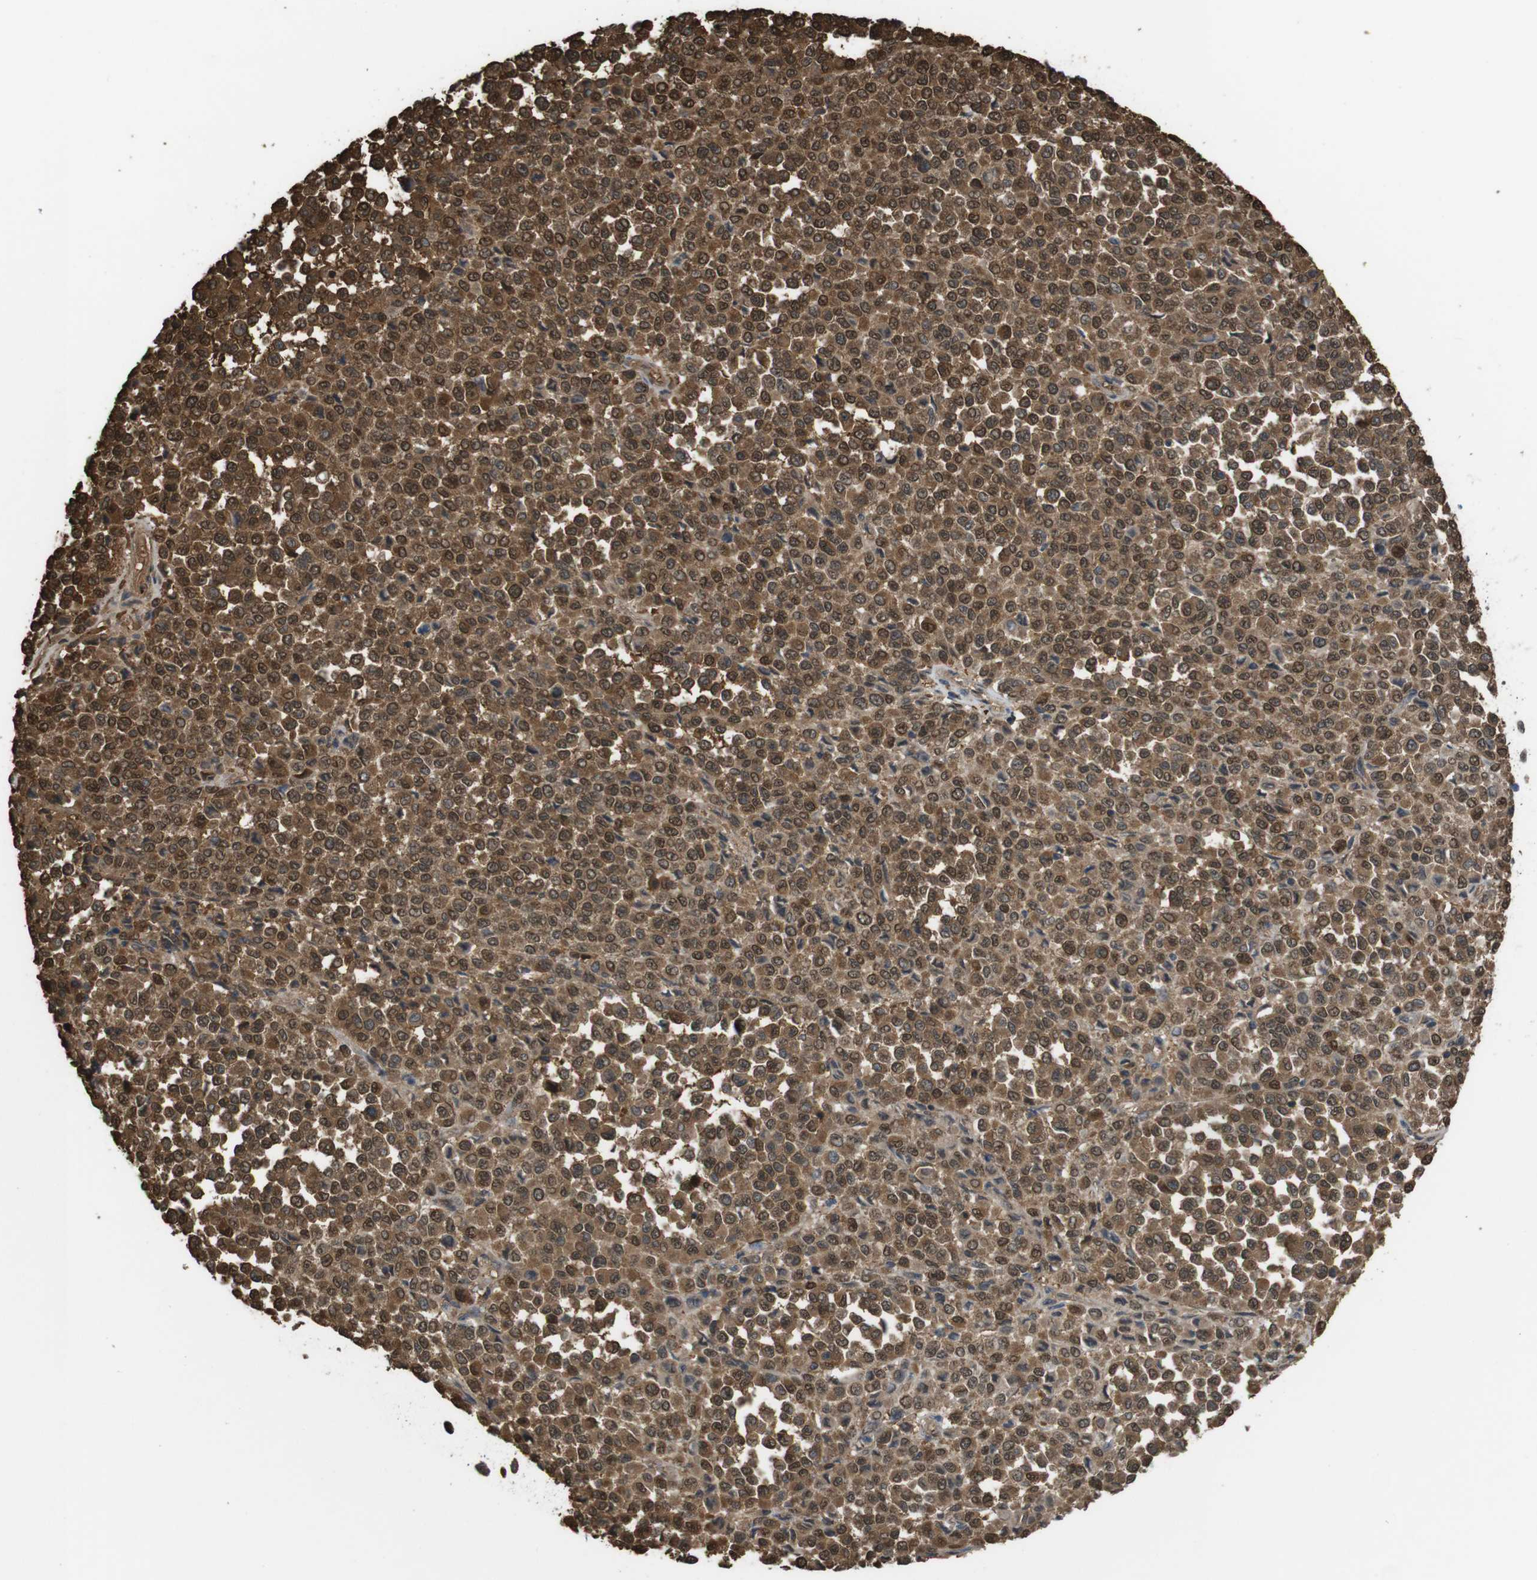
{"staining": {"intensity": "strong", "quantity": ">75%", "location": "cytoplasmic/membranous,nuclear"}, "tissue": "melanoma", "cell_type": "Tumor cells", "image_type": "cancer", "snomed": [{"axis": "morphology", "description": "Malignant melanoma, Metastatic site"}, {"axis": "topography", "description": "Pancreas"}], "caption": "Strong cytoplasmic/membranous and nuclear expression is present in about >75% of tumor cells in melanoma. Ihc stains the protein of interest in brown and the nuclei are stained blue.", "gene": "ARHGDIA", "patient": {"sex": "female", "age": 30}}